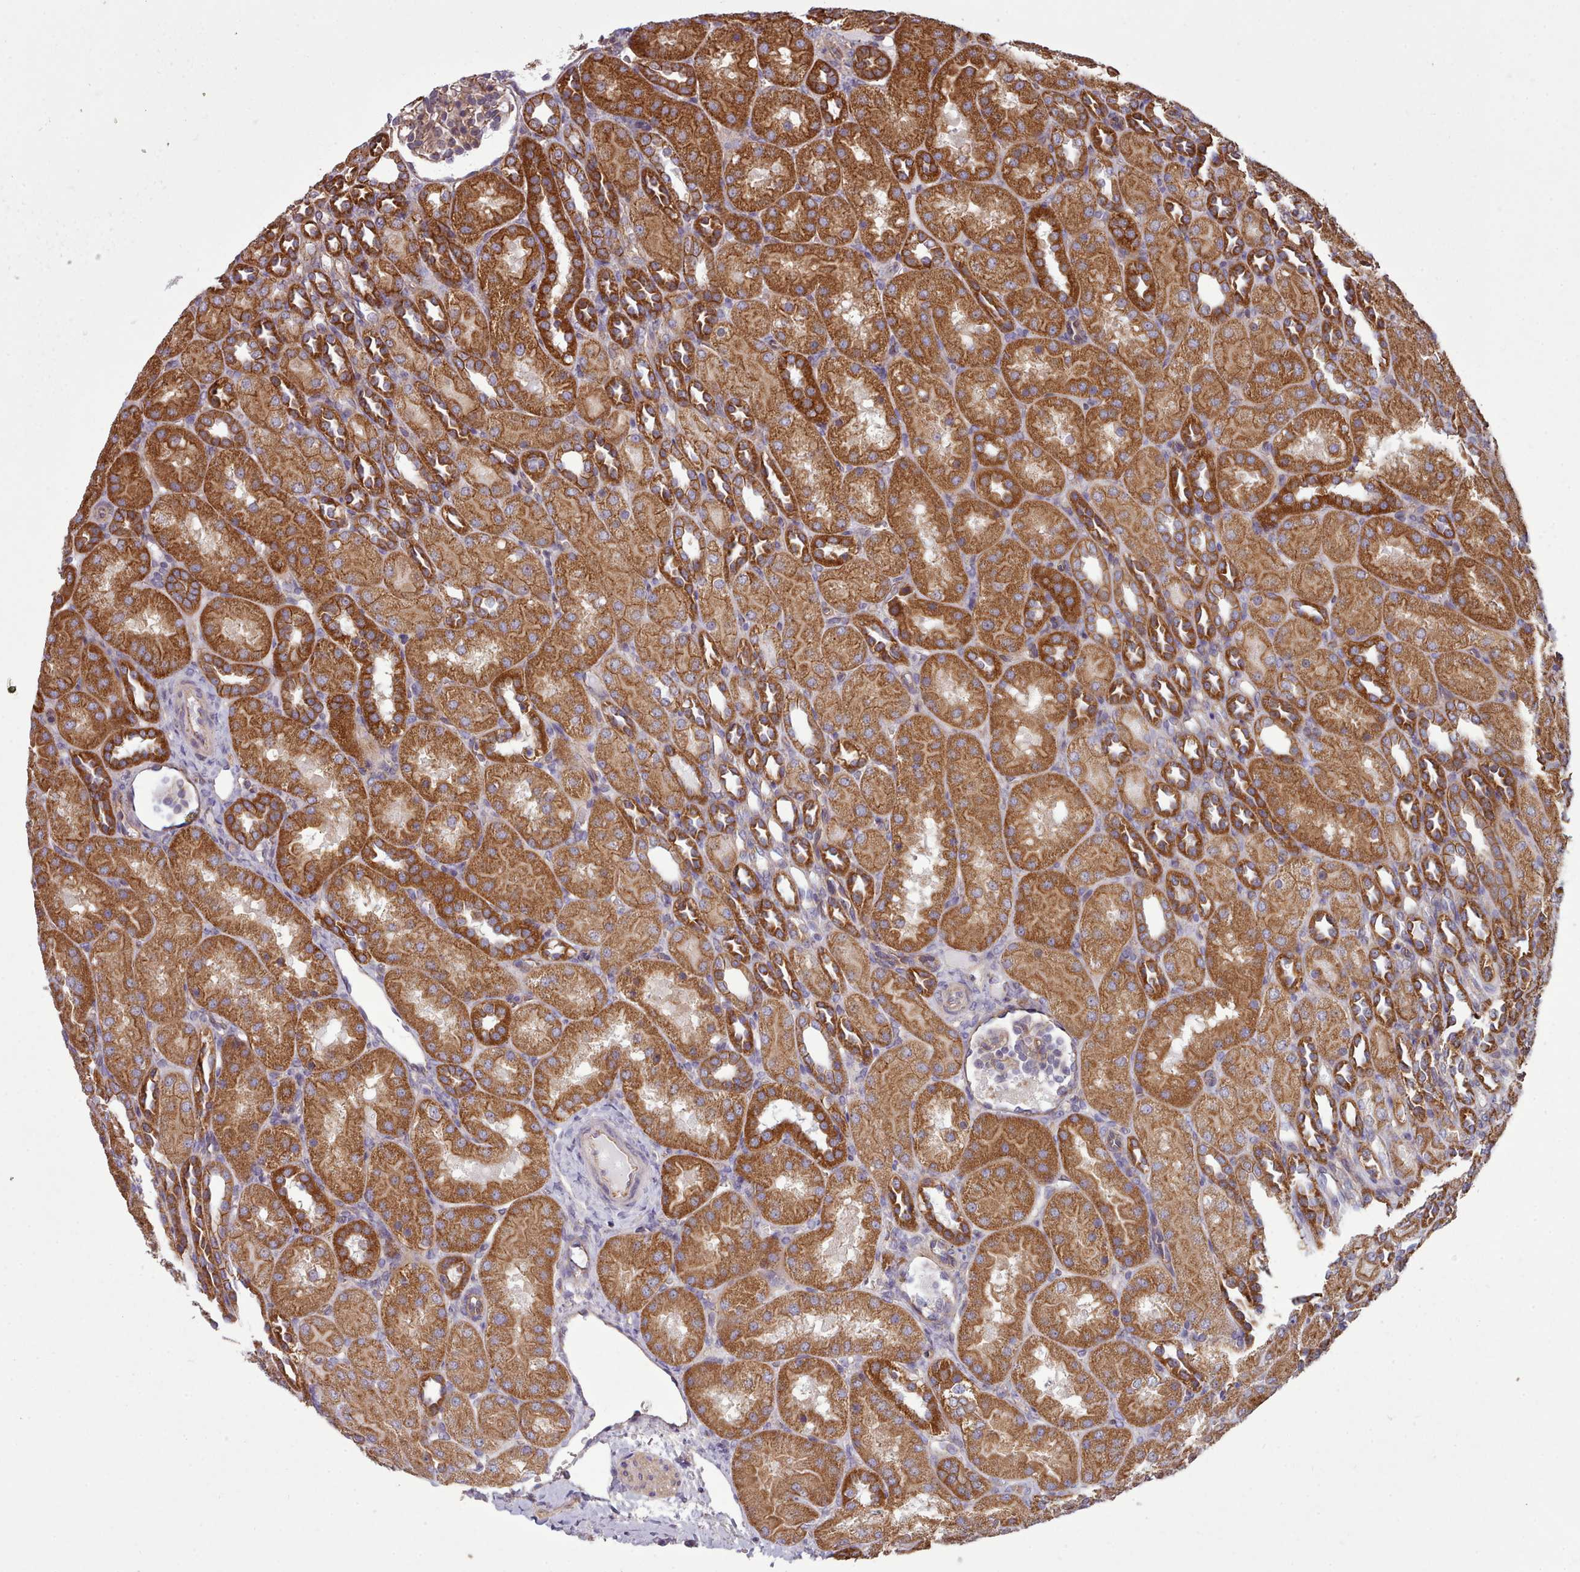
{"staining": {"intensity": "moderate", "quantity": ">75%", "location": "cytoplasmic/membranous"}, "tissue": "kidney", "cell_type": "Cells in glomeruli", "image_type": "normal", "snomed": [{"axis": "morphology", "description": "Normal tissue, NOS"}, {"axis": "topography", "description": "Kidney"}], "caption": "Brown immunohistochemical staining in benign kidney shows moderate cytoplasmic/membranous expression in approximately >75% of cells in glomeruli.", "gene": "MRPL46", "patient": {"sex": "male", "age": 1}}